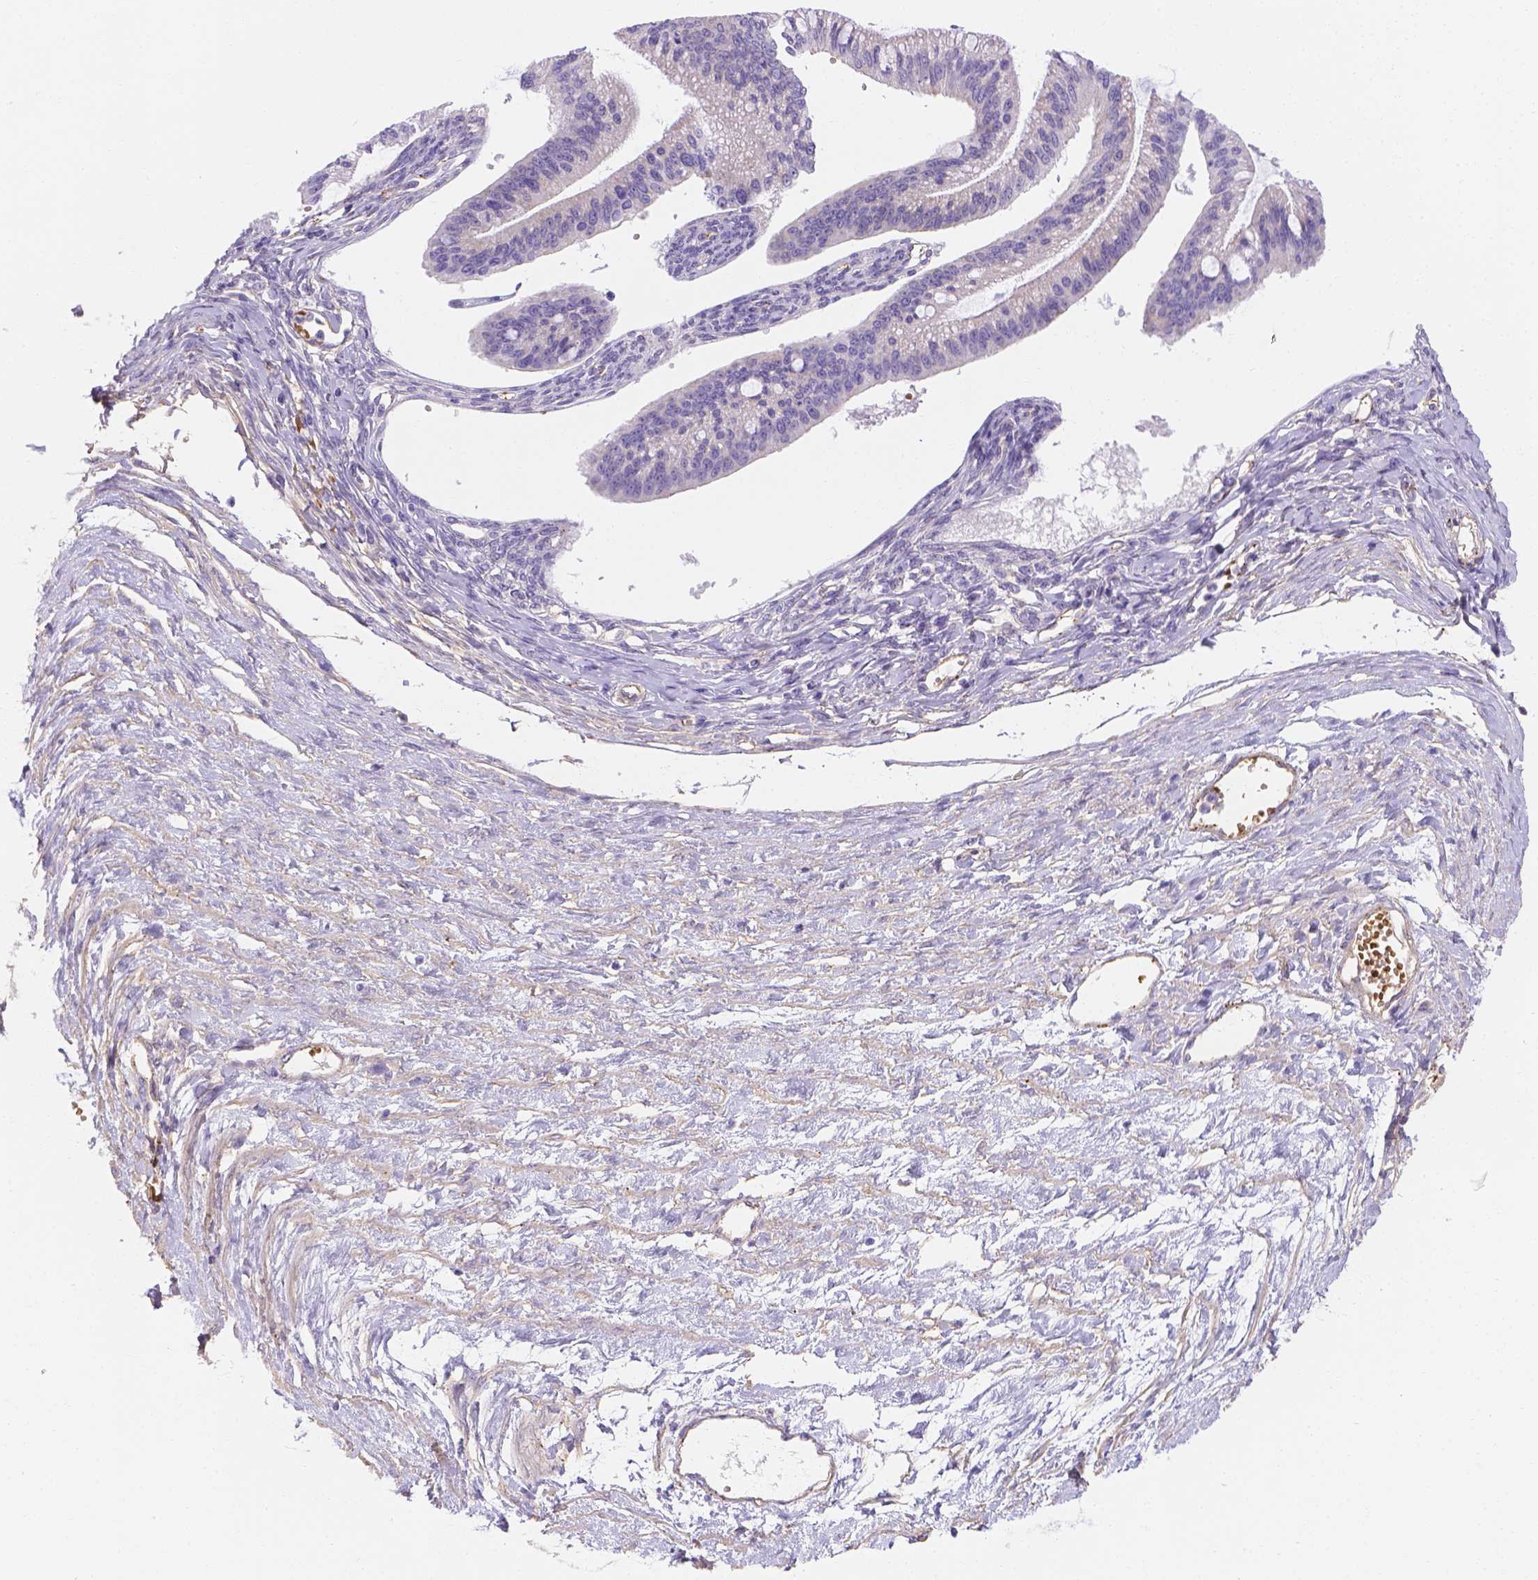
{"staining": {"intensity": "negative", "quantity": "none", "location": "none"}, "tissue": "ovarian cancer", "cell_type": "Tumor cells", "image_type": "cancer", "snomed": [{"axis": "morphology", "description": "Cystadenocarcinoma, mucinous, NOS"}, {"axis": "topography", "description": "Ovary"}], "caption": "The immunohistochemistry (IHC) photomicrograph has no significant expression in tumor cells of mucinous cystadenocarcinoma (ovarian) tissue.", "gene": "SLC40A1", "patient": {"sex": "female", "age": 73}}